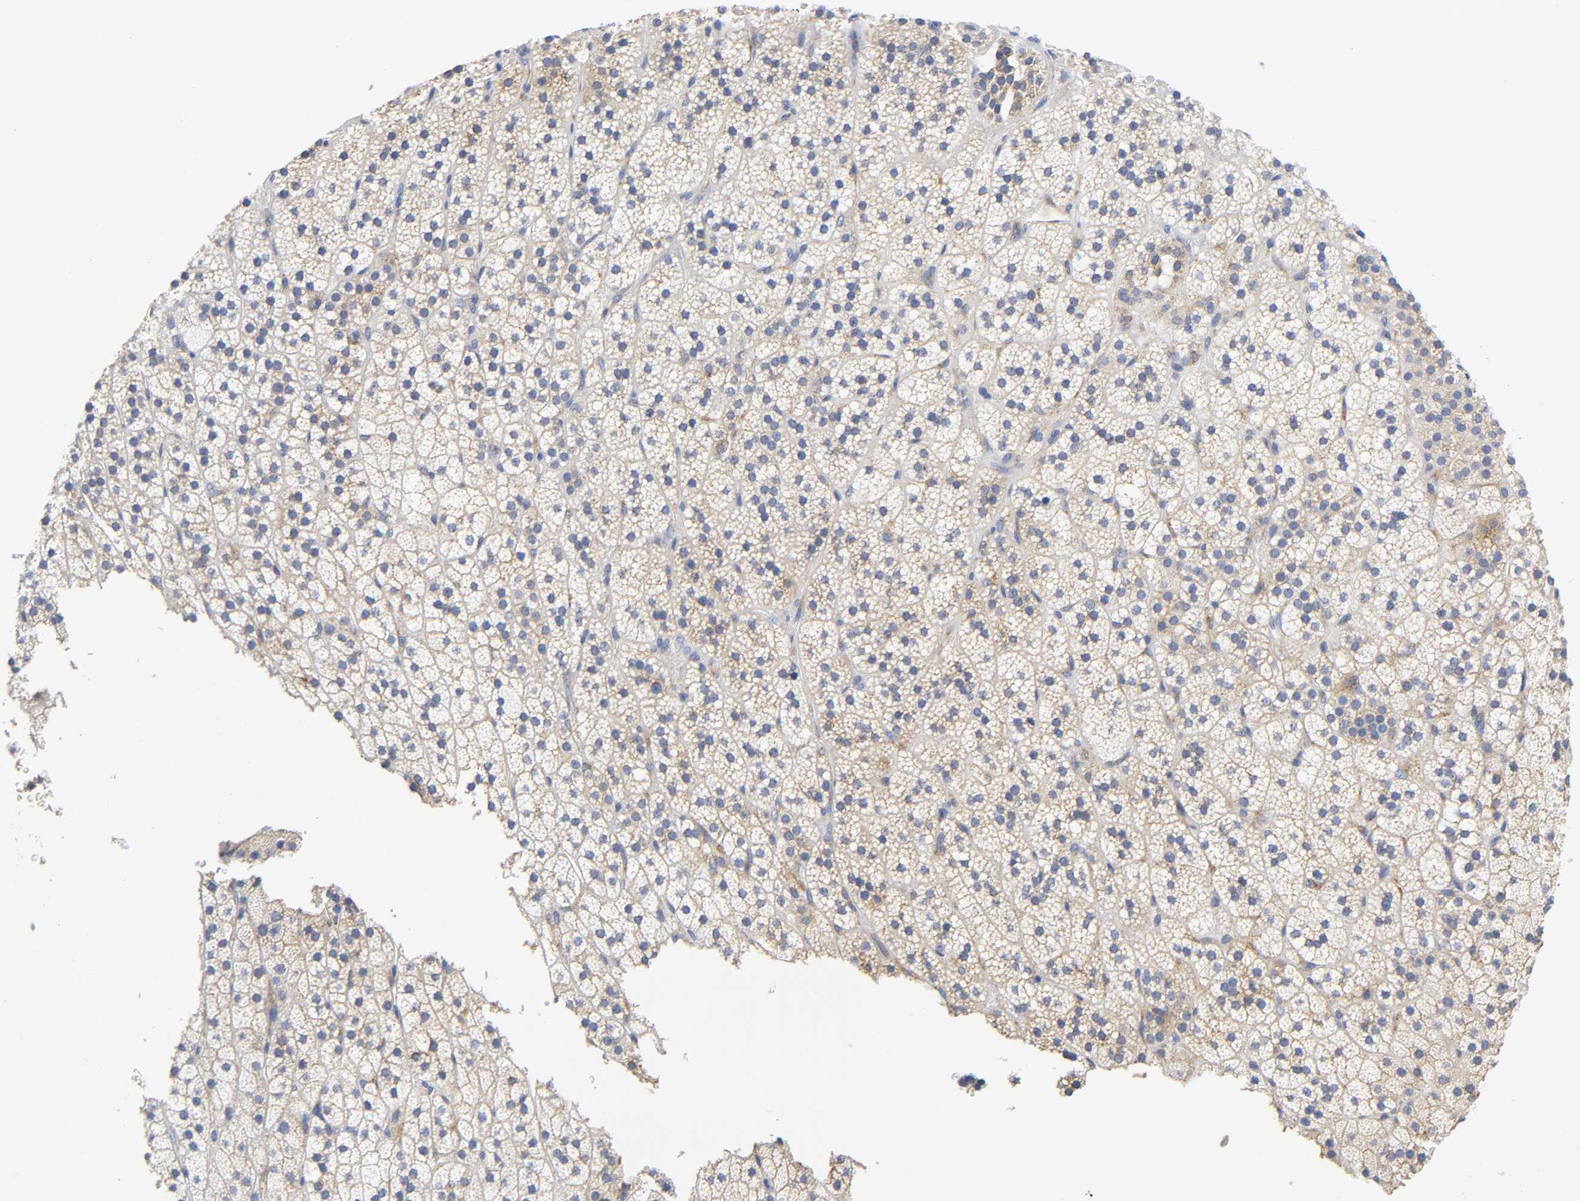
{"staining": {"intensity": "weak", "quantity": "<25%", "location": "cytoplasmic/membranous"}, "tissue": "adrenal gland", "cell_type": "Glandular cells", "image_type": "normal", "snomed": [{"axis": "morphology", "description": "Normal tissue, NOS"}, {"axis": "topography", "description": "Adrenal gland"}], "caption": "The immunohistochemistry micrograph has no significant staining in glandular cells of adrenal gland. The staining is performed using DAB (3,3'-diaminobenzidine) brown chromogen with nuclei counter-stained in using hematoxylin.", "gene": "REL", "patient": {"sex": "male", "age": 35}}